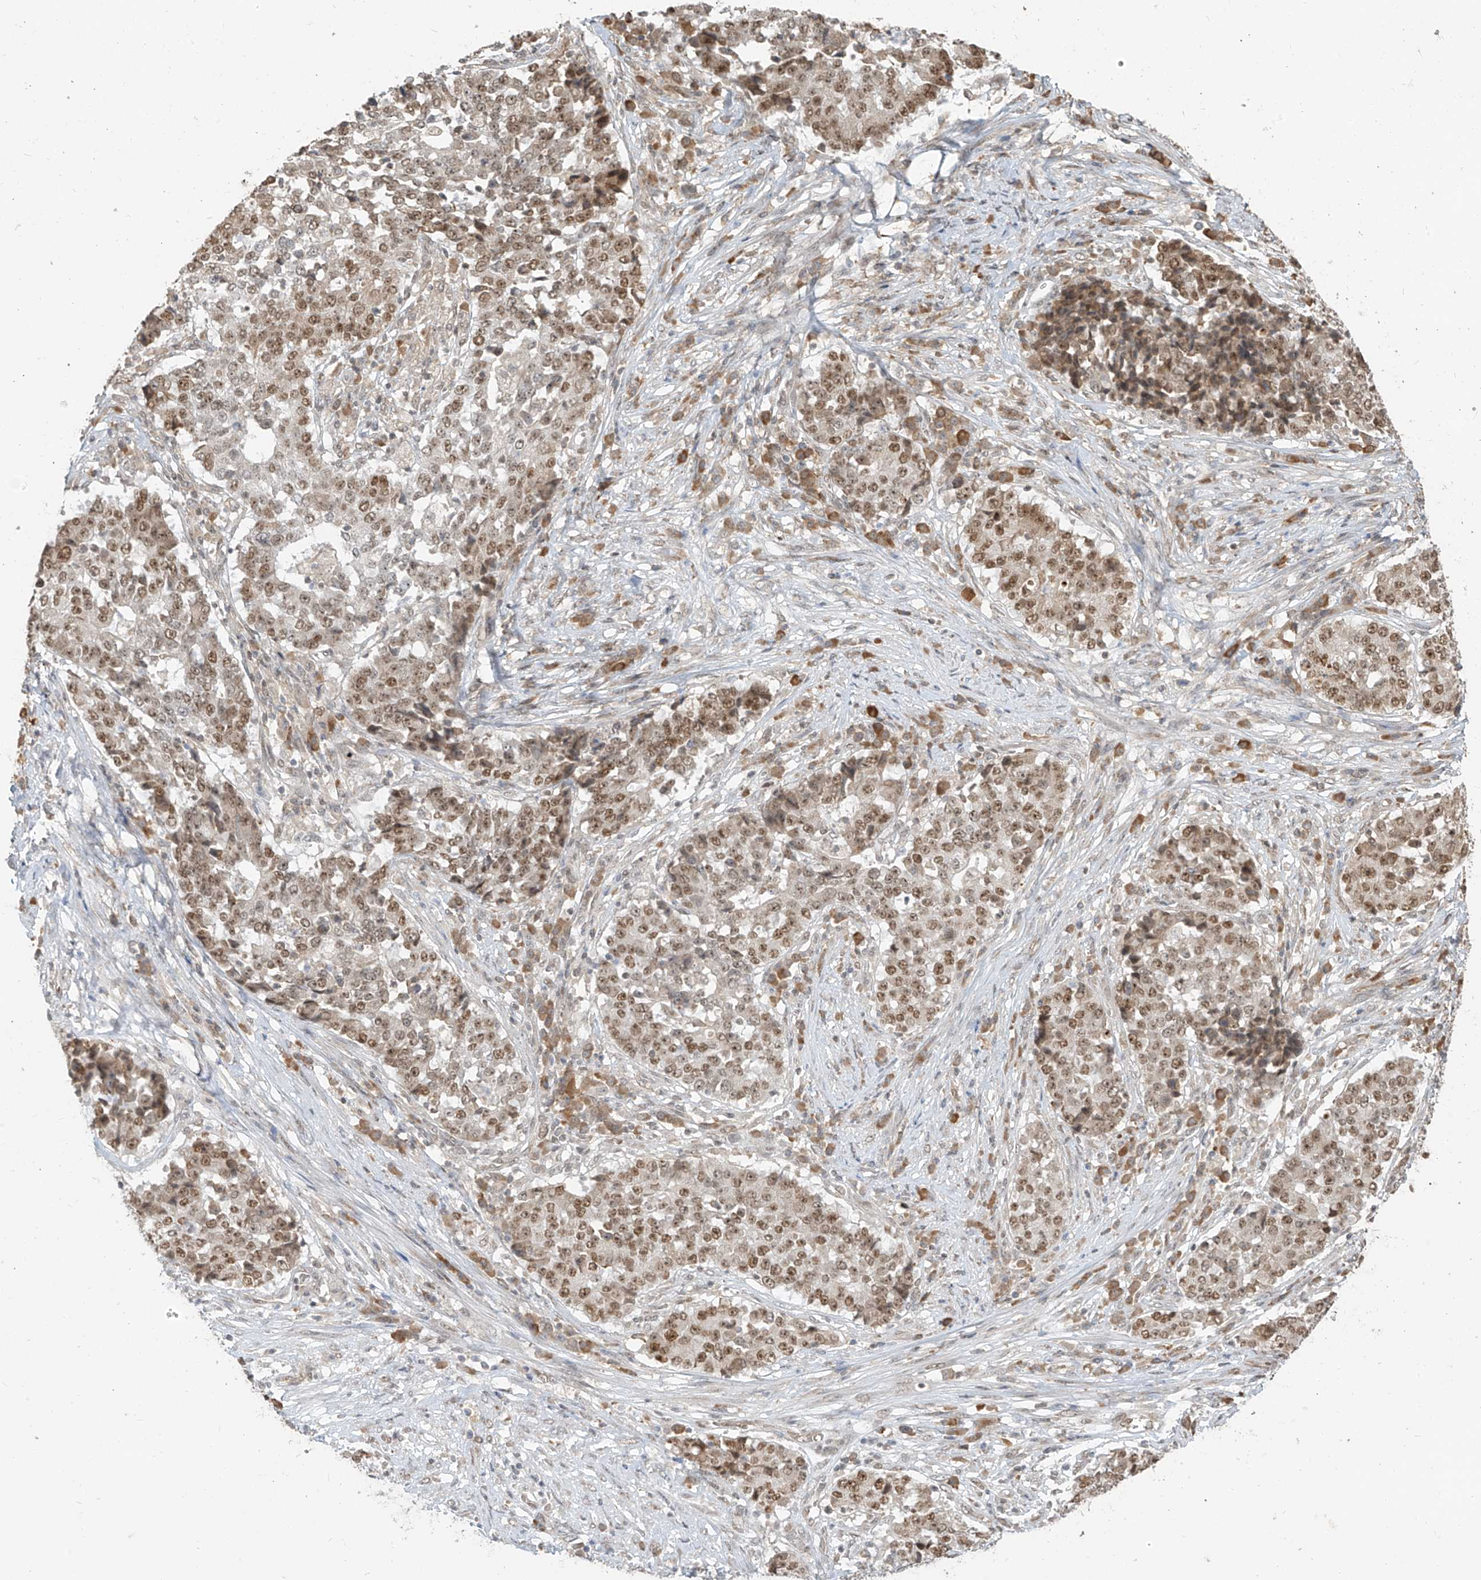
{"staining": {"intensity": "moderate", "quantity": ">75%", "location": "nuclear"}, "tissue": "stomach cancer", "cell_type": "Tumor cells", "image_type": "cancer", "snomed": [{"axis": "morphology", "description": "Adenocarcinoma, NOS"}, {"axis": "topography", "description": "Stomach"}], "caption": "Stomach adenocarcinoma was stained to show a protein in brown. There is medium levels of moderate nuclear expression in about >75% of tumor cells.", "gene": "ZMYM2", "patient": {"sex": "male", "age": 59}}